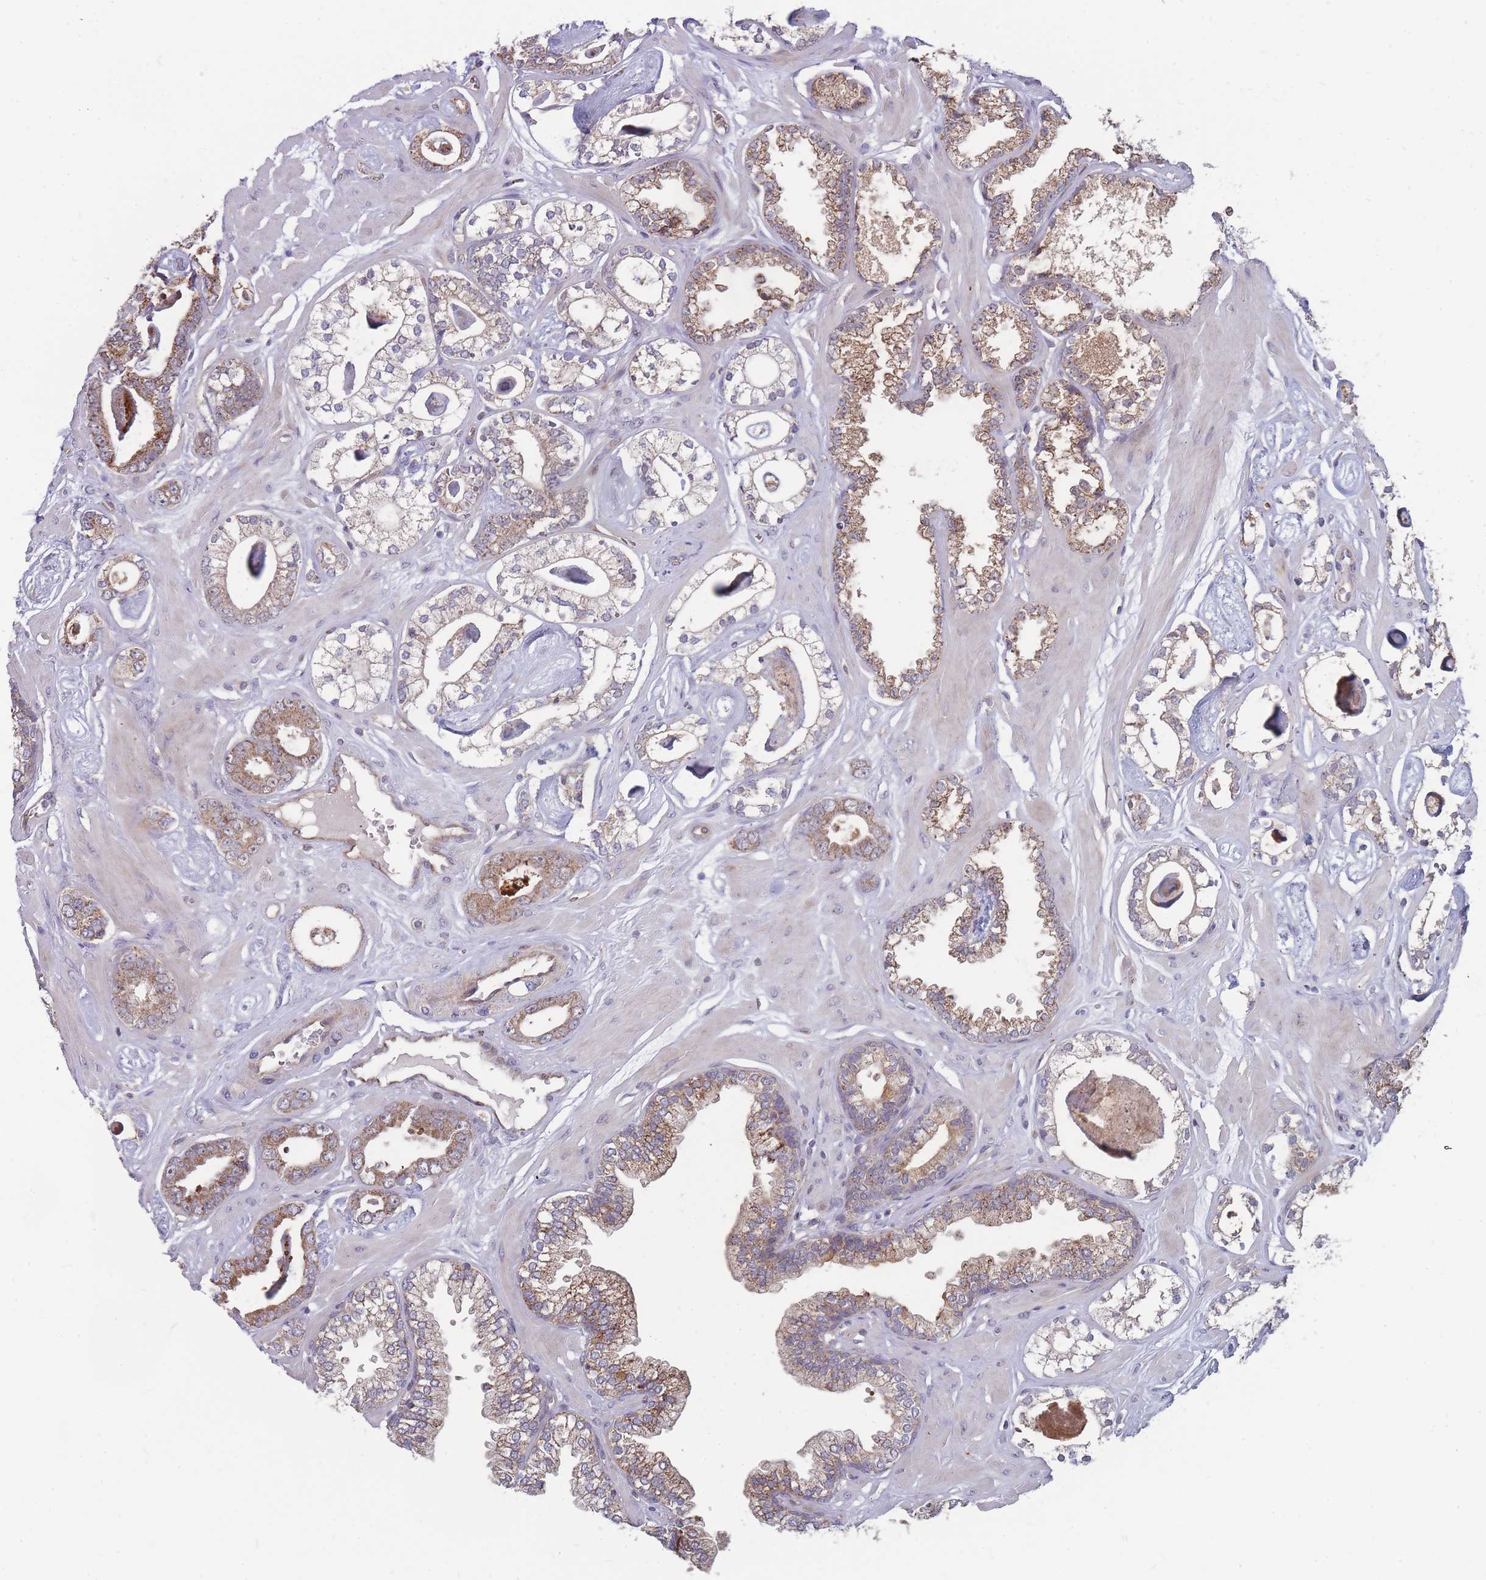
{"staining": {"intensity": "moderate", "quantity": ">75%", "location": "cytoplasmic/membranous"}, "tissue": "prostate cancer", "cell_type": "Tumor cells", "image_type": "cancer", "snomed": [{"axis": "morphology", "description": "Adenocarcinoma, Low grade"}, {"axis": "topography", "description": "Prostate"}], "caption": "Prostate cancer stained with immunohistochemistry (IHC) reveals moderate cytoplasmic/membranous staining in approximately >75% of tumor cells.", "gene": "SLC35B4", "patient": {"sex": "male", "age": 60}}